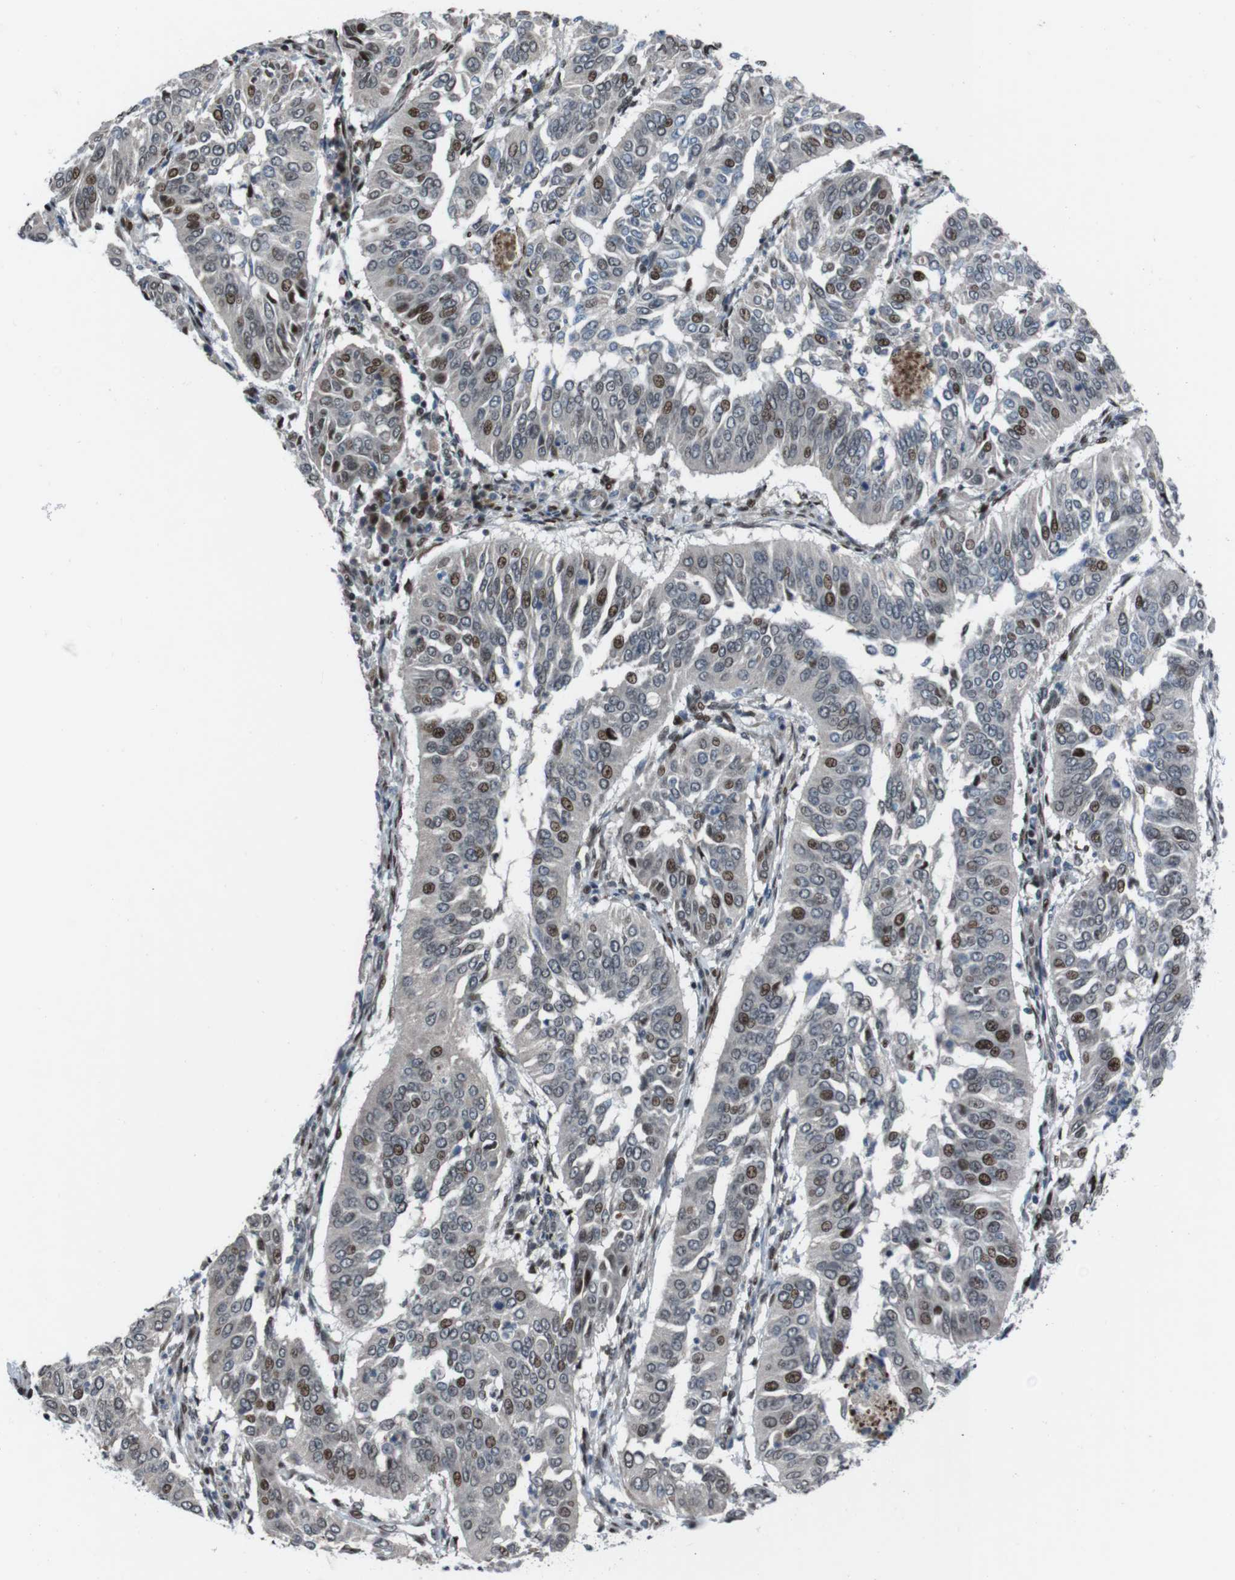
{"staining": {"intensity": "strong", "quantity": "25%-75%", "location": "nuclear"}, "tissue": "cervical cancer", "cell_type": "Tumor cells", "image_type": "cancer", "snomed": [{"axis": "morphology", "description": "Normal tissue, NOS"}, {"axis": "morphology", "description": "Squamous cell carcinoma, NOS"}, {"axis": "topography", "description": "Cervix"}], "caption": "High-magnification brightfield microscopy of cervical cancer (squamous cell carcinoma) stained with DAB (3,3'-diaminobenzidine) (brown) and counterstained with hematoxylin (blue). tumor cells exhibit strong nuclear positivity is seen in approximately25%-75% of cells.", "gene": "PBRM1", "patient": {"sex": "female", "age": 39}}